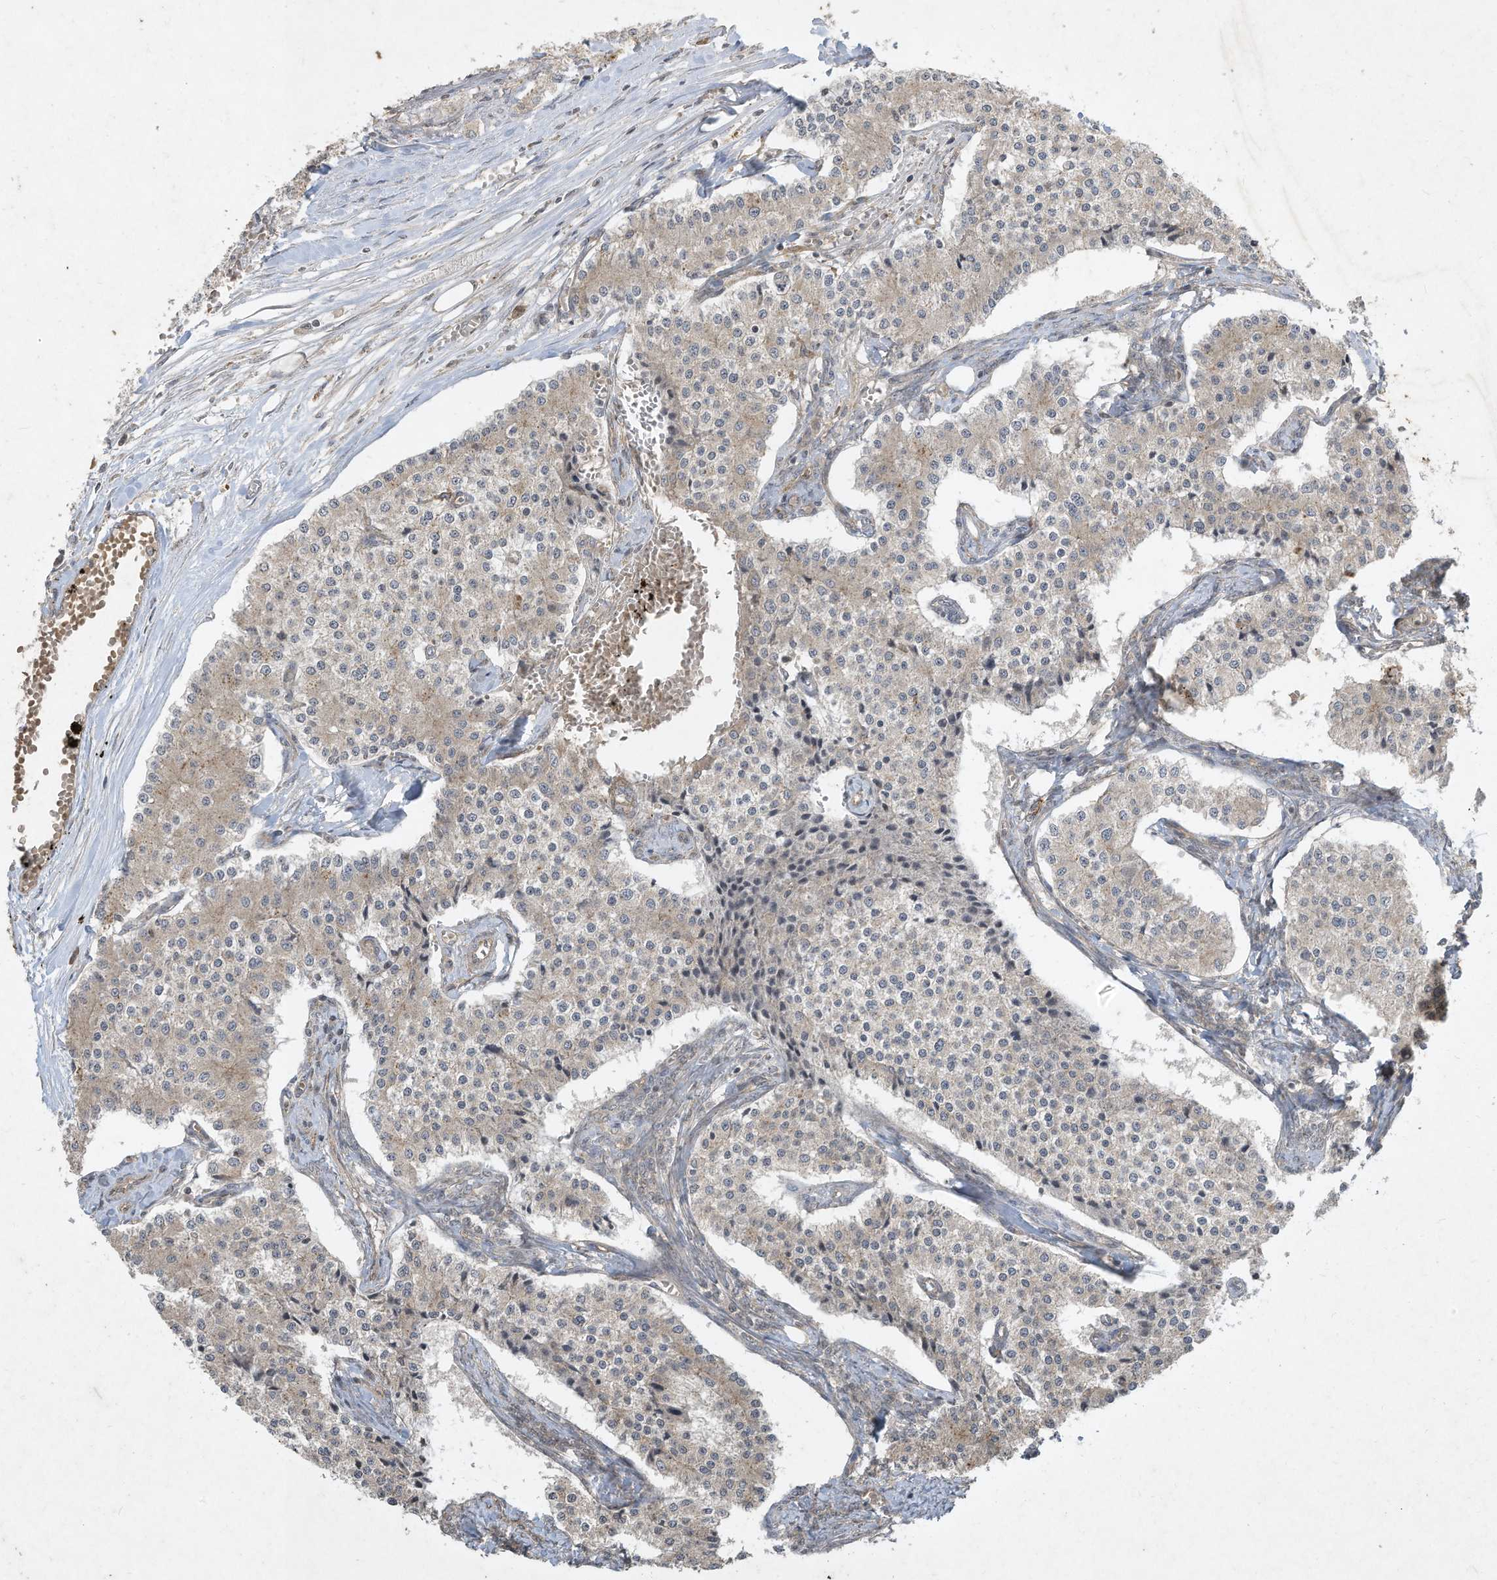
{"staining": {"intensity": "weak", "quantity": "<25%", "location": "cytoplasmic/membranous"}, "tissue": "carcinoid", "cell_type": "Tumor cells", "image_type": "cancer", "snomed": [{"axis": "morphology", "description": "Carcinoid, malignant, NOS"}, {"axis": "topography", "description": "Colon"}], "caption": "An image of human carcinoid (malignant) is negative for staining in tumor cells.", "gene": "MATN2", "patient": {"sex": "female", "age": 52}}